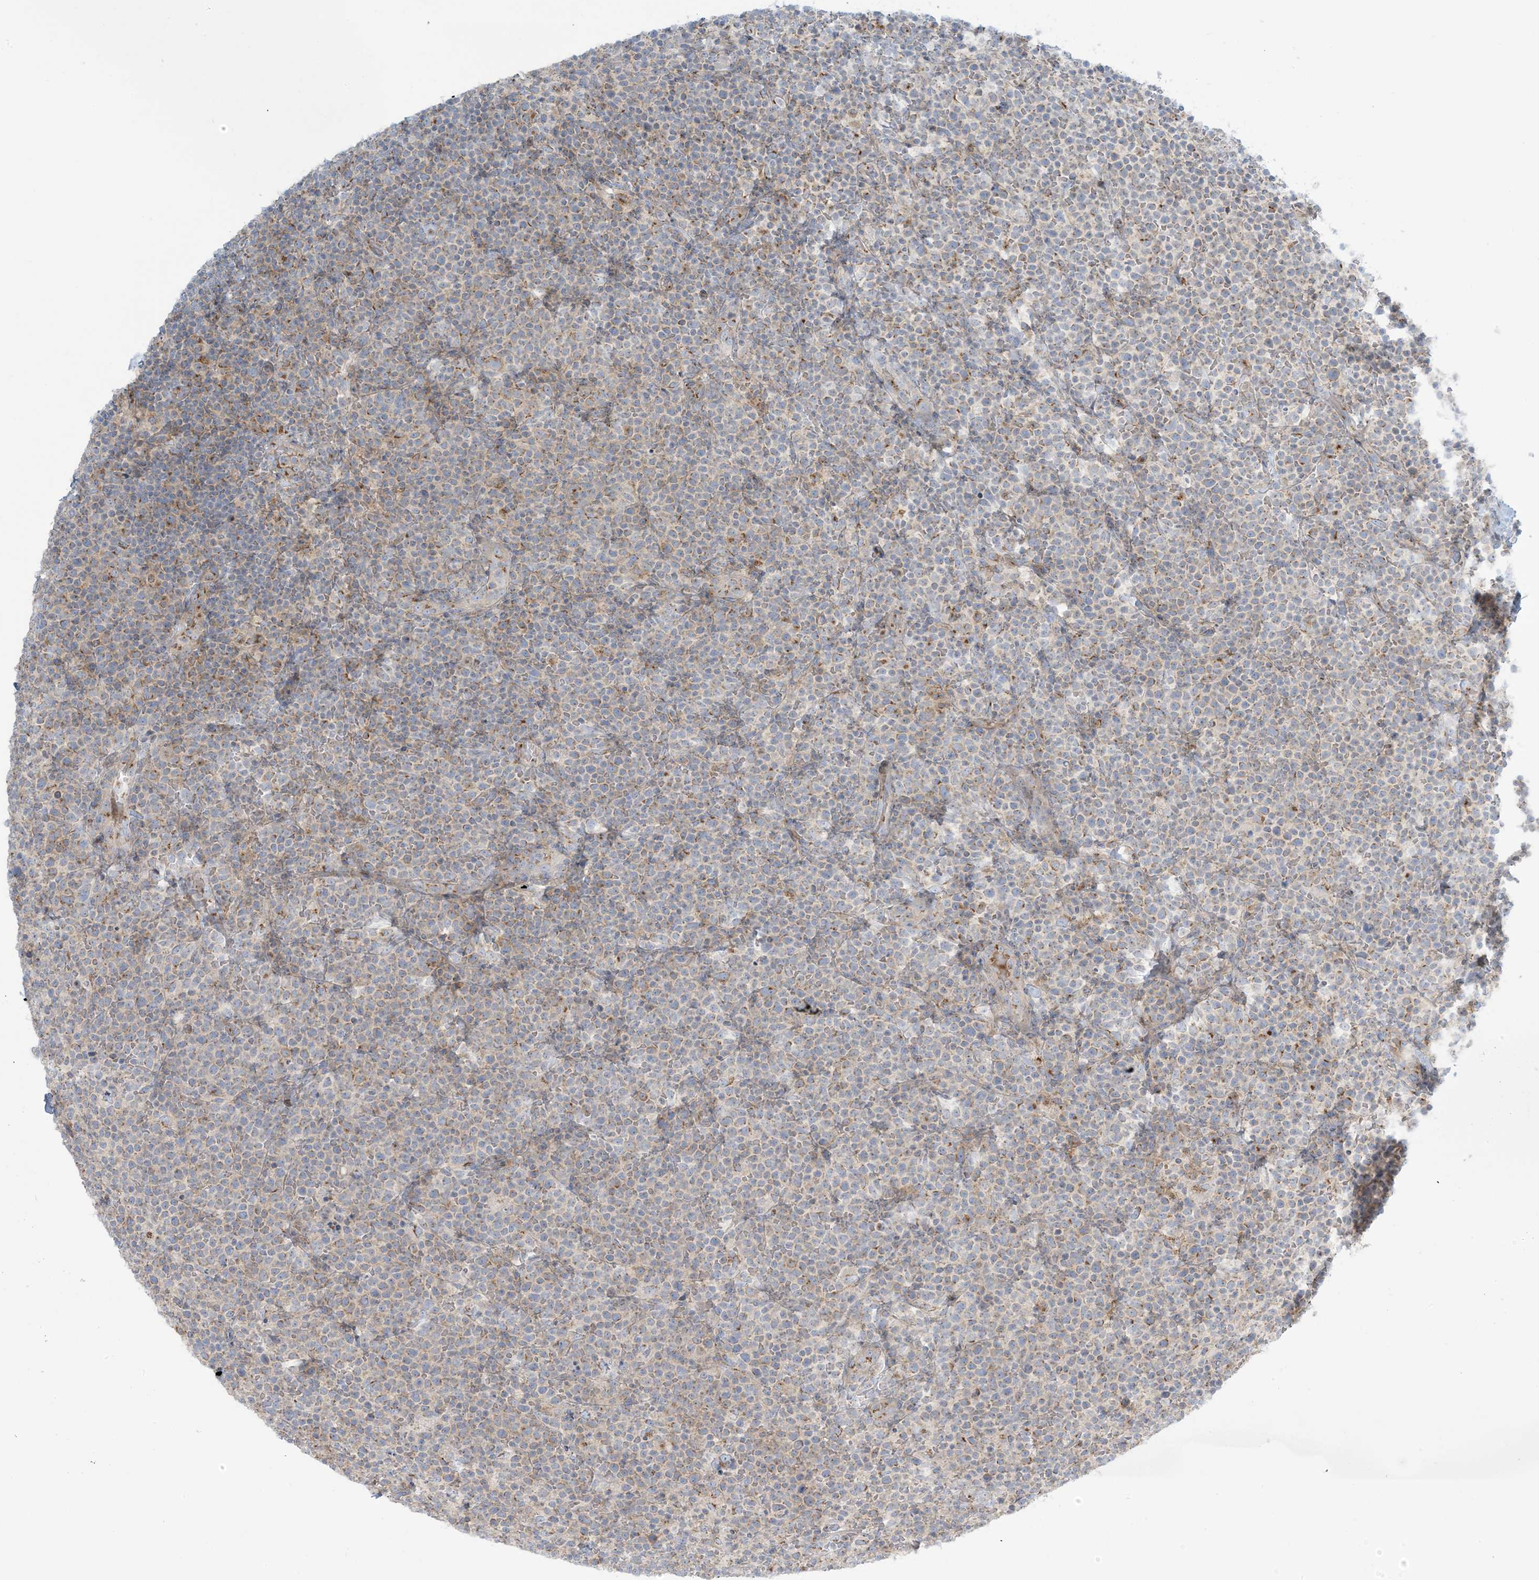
{"staining": {"intensity": "weak", "quantity": "25%-75%", "location": "cytoplasmic/membranous"}, "tissue": "lymphoma", "cell_type": "Tumor cells", "image_type": "cancer", "snomed": [{"axis": "morphology", "description": "Malignant lymphoma, non-Hodgkin's type, High grade"}, {"axis": "topography", "description": "Lymph node"}], "caption": "An immunohistochemistry (IHC) histopathology image of neoplastic tissue is shown. Protein staining in brown shows weak cytoplasmic/membranous positivity in malignant lymphoma, non-Hodgkin's type (high-grade) within tumor cells. (brown staining indicates protein expression, while blue staining denotes nuclei).", "gene": "AFTPH", "patient": {"sex": "male", "age": 61}}